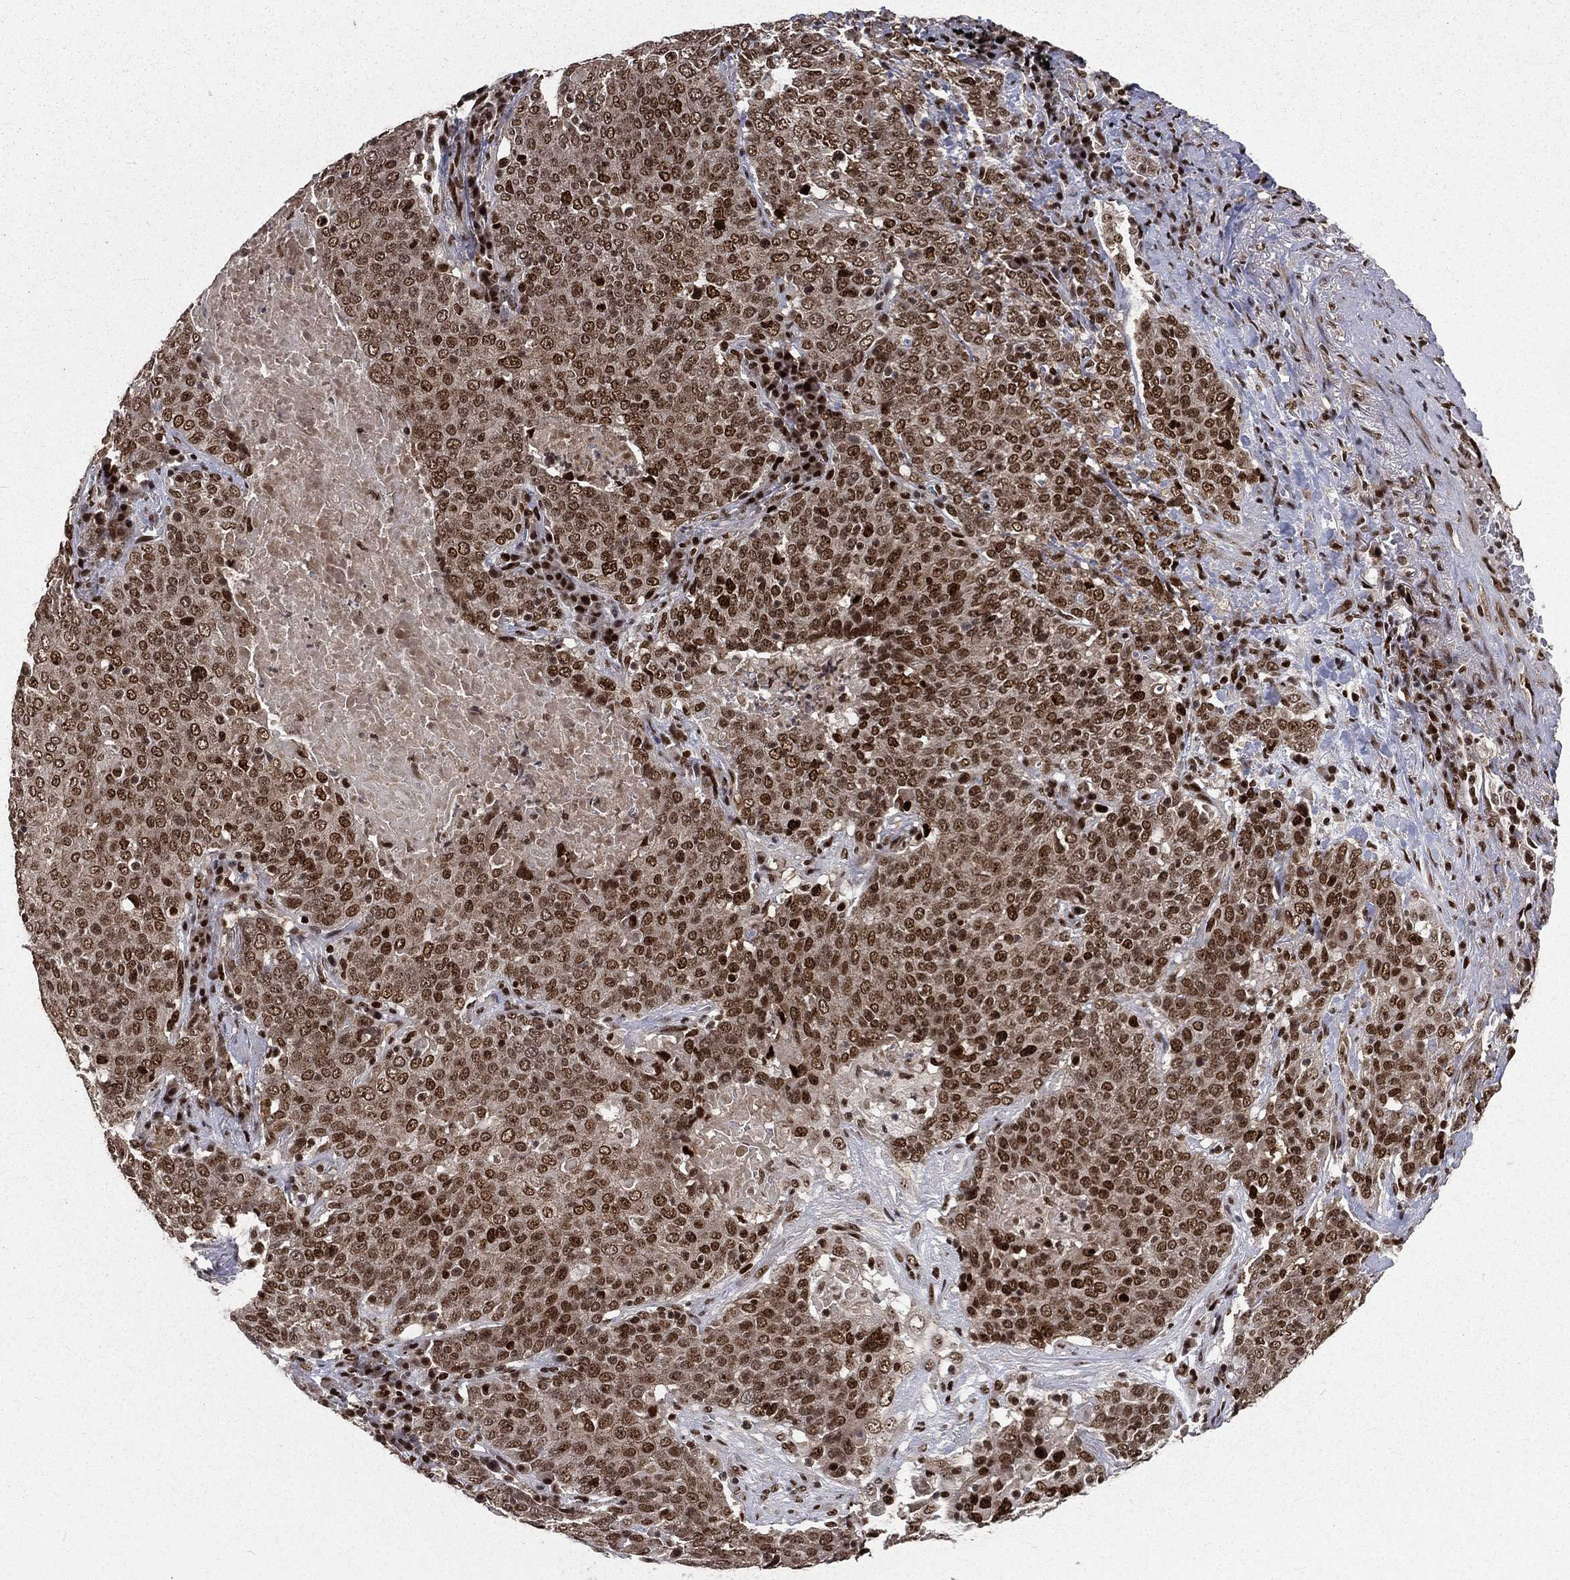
{"staining": {"intensity": "moderate", "quantity": ">75%", "location": "nuclear"}, "tissue": "lung cancer", "cell_type": "Tumor cells", "image_type": "cancer", "snomed": [{"axis": "morphology", "description": "Squamous cell carcinoma, NOS"}, {"axis": "topography", "description": "Lung"}], "caption": "IHC (DAB (3,3'-diaminobenzidine)) staining of lung cancer exhibits moderate nuclear protein expression in approximately >75% of tumor cells.", "gene": "POLB", "patient": {"sex": "male", "age": 82}}